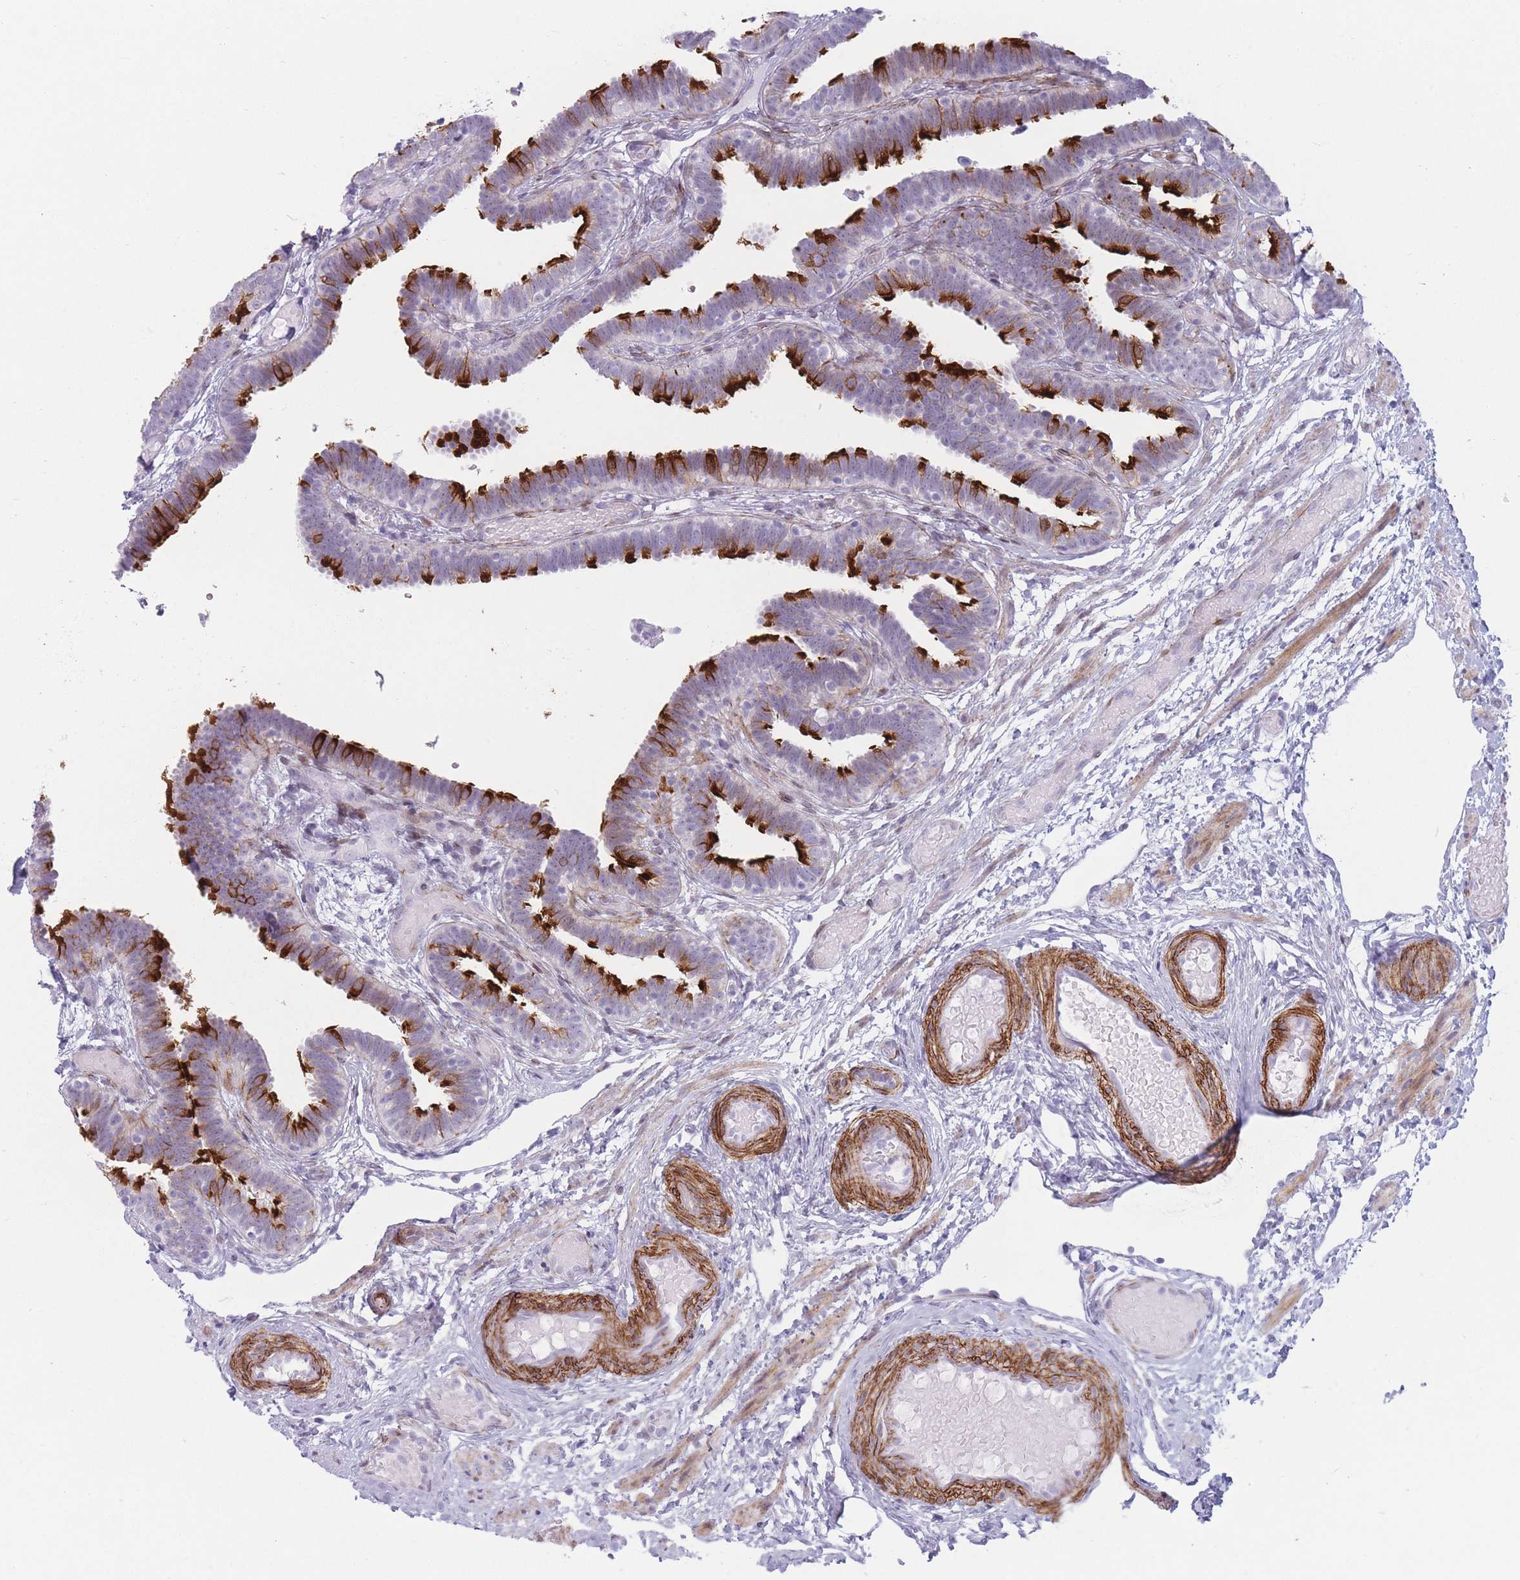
{"staining": {"intensity": "strong", "quantity": "25%-75%", "location": "cytoplasmic/membranous"}, "tissue": "fallopian tube", "cell_type": "Glandular cells", "image_type": "normal", "snomed": [{"axis": "morphology", "description": "Normal tissue, NOS"}, {"axis": "topography", "description": "Fallopian tube"}], "caption": "Fallopian tube stained with DAB immunohistochemistry (IHC) reveals high levels of strong cytoplasmic/membranous expression in about 25%-75% of glandular cells. (DAB = brown stain, brightfield microscopy at high magnification).", "gene": "IFNA10", "patient": {"sex": "female", "age": 37}}